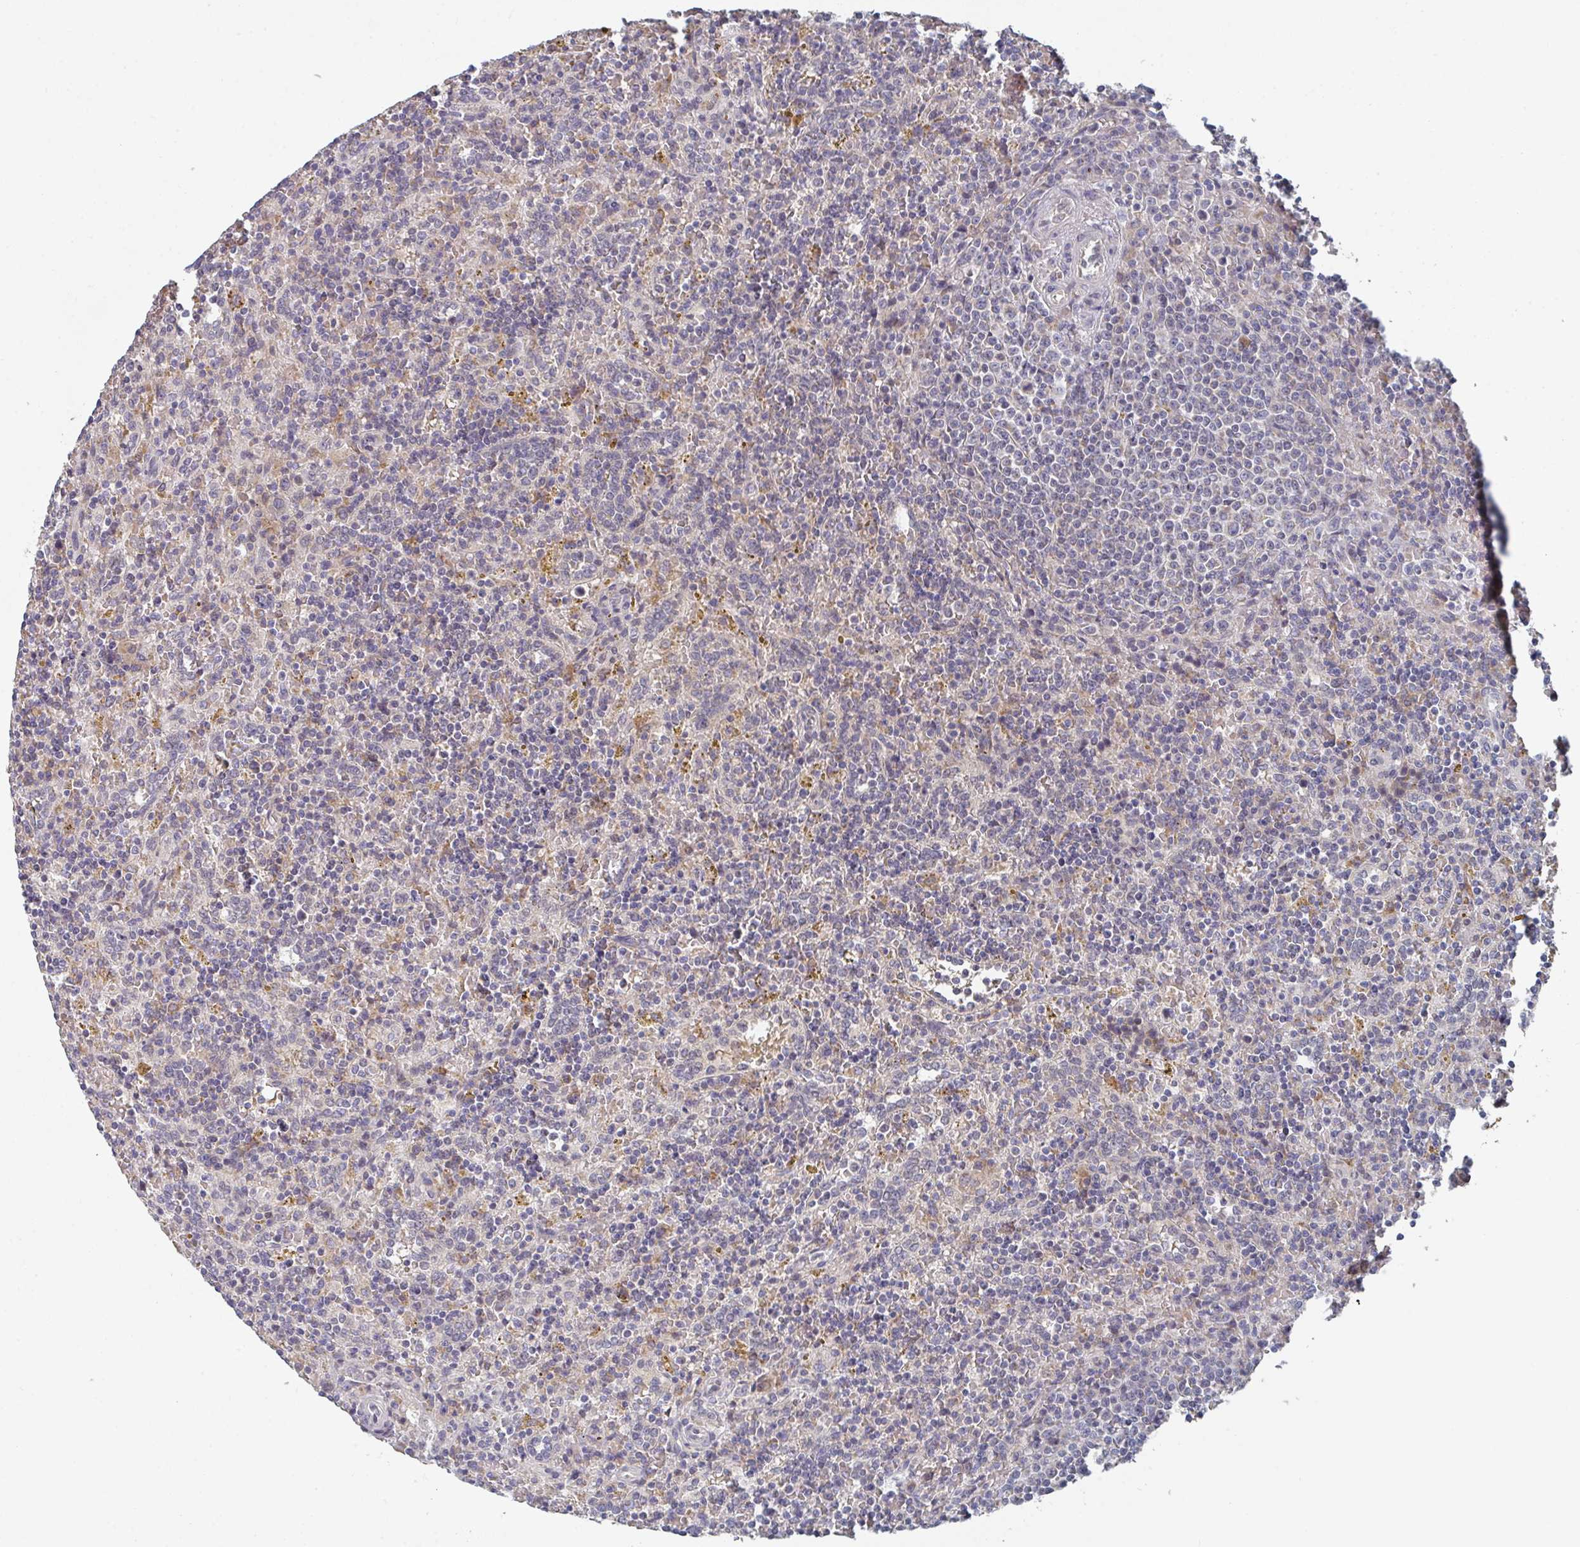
{"staining": {"intensity": "negative", "quantity": "none", "location": "none"}, "tissue": "lymphoma", "cell_type": "Tumor cells", "image_type": "cancer", "snomed": [{"axis": "morphology", "description": "Malignant lymphoma, non-Hodgkin's type, Low grade"}, {"axis": "topography", "description": "Spleen"}], "caption": "Tumor cells show no significant protein positivity in malignant lymphoma, non-Hodgkin's type (low-grade).", "gene": "ELOVL1", "patient": {"sex": "male", "age": 67}}